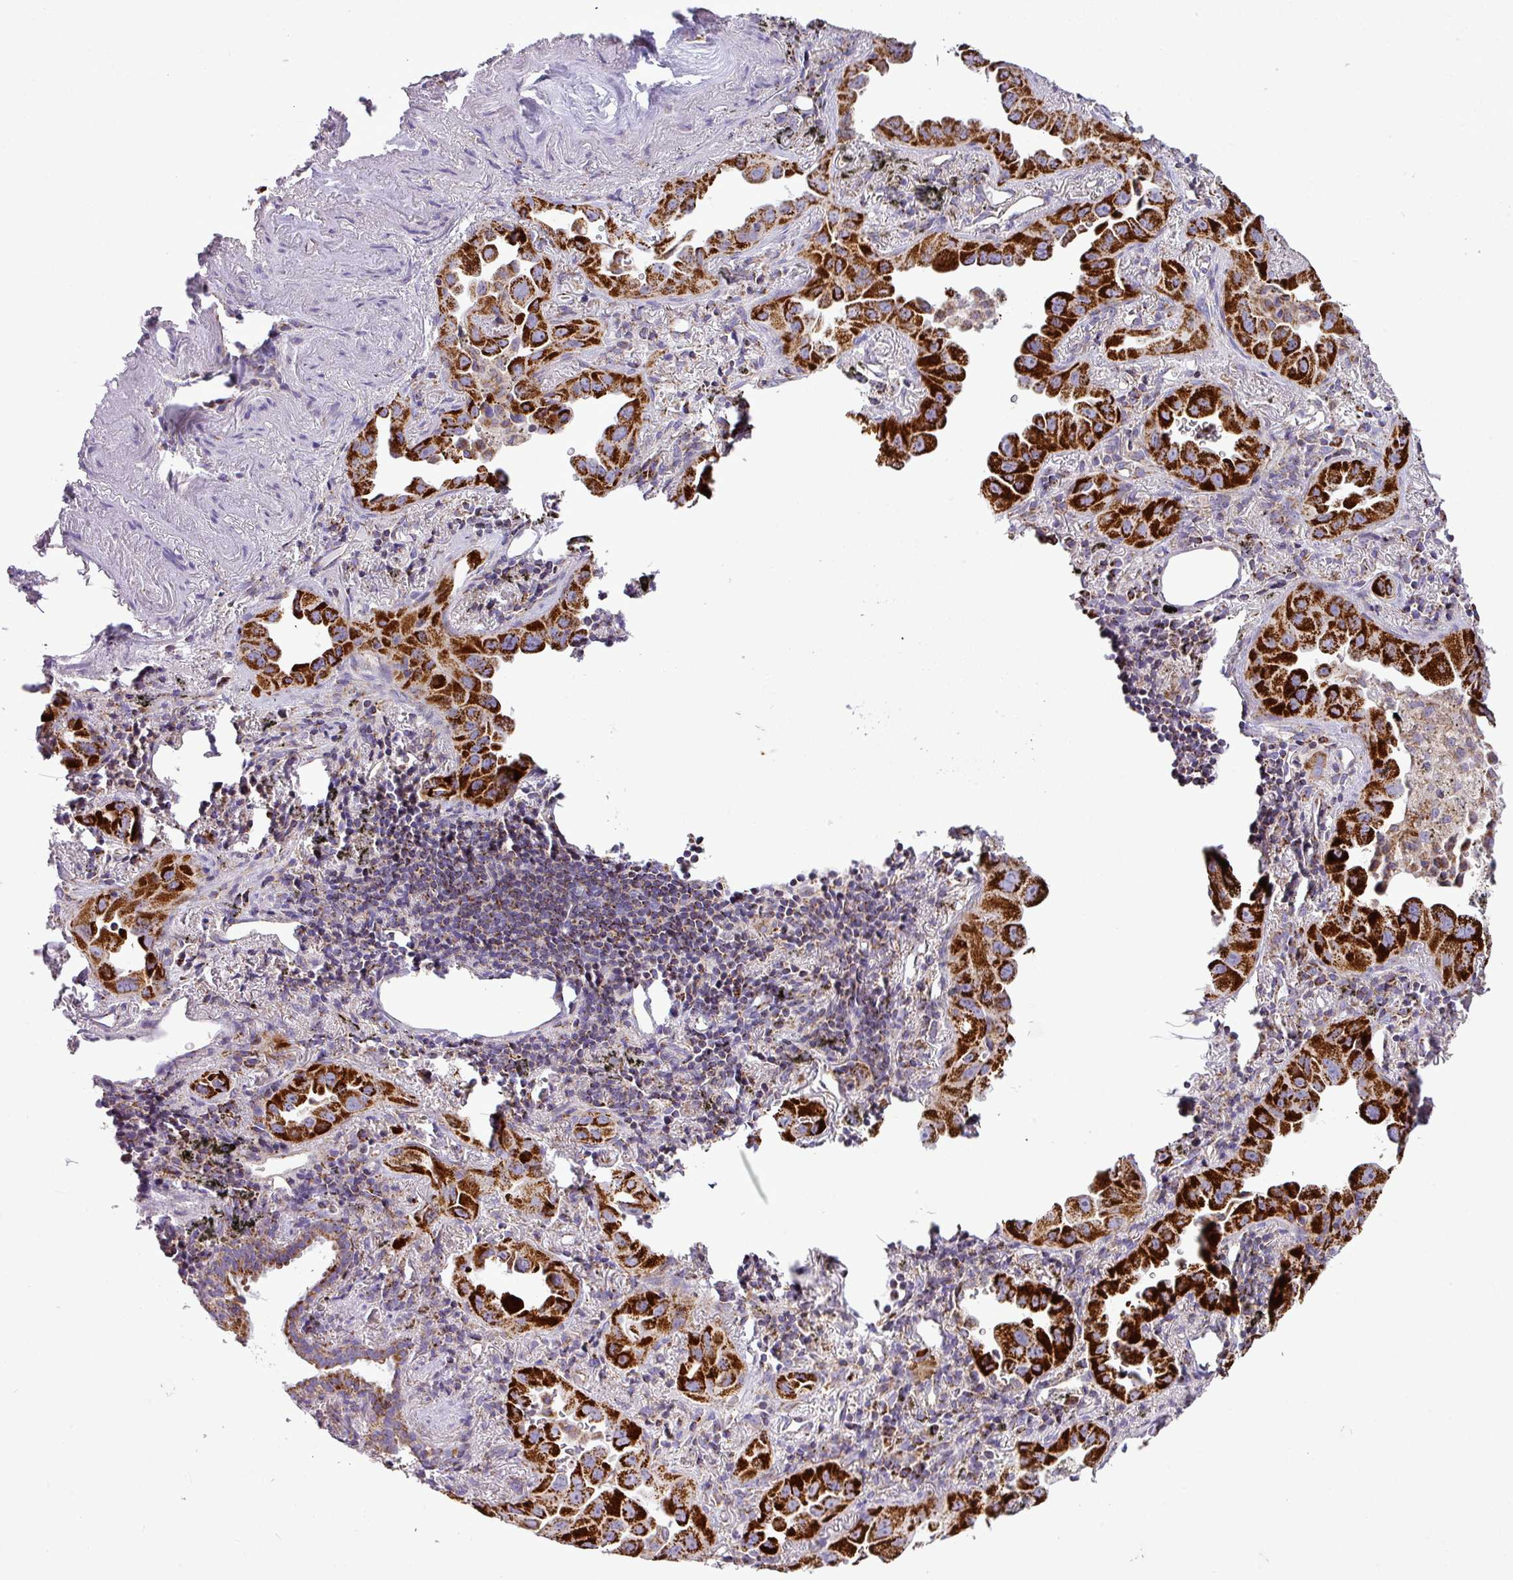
{"staining": {"intensity": "strong", "quantity": ">75%", "location": "cytoplasmic/membranous"}, "tissue": "lung cancer", "cell_type": "Tumor cells", "image_type": "cancer", "snomed": [{"axis": "morphology", "description": "Adenocarcinoma, NOS"}, {"axis": "topography", "description": "Lung"}], "caption": "Lung cancer stained for a protein demonstrates strong cytoplasmic/membranous positivity in tumor cells. (Brightfield microscopy of DAB IHC at high magnification).", "gene": "ZNF81", "patient": {"sex": "male", "age": 68}}